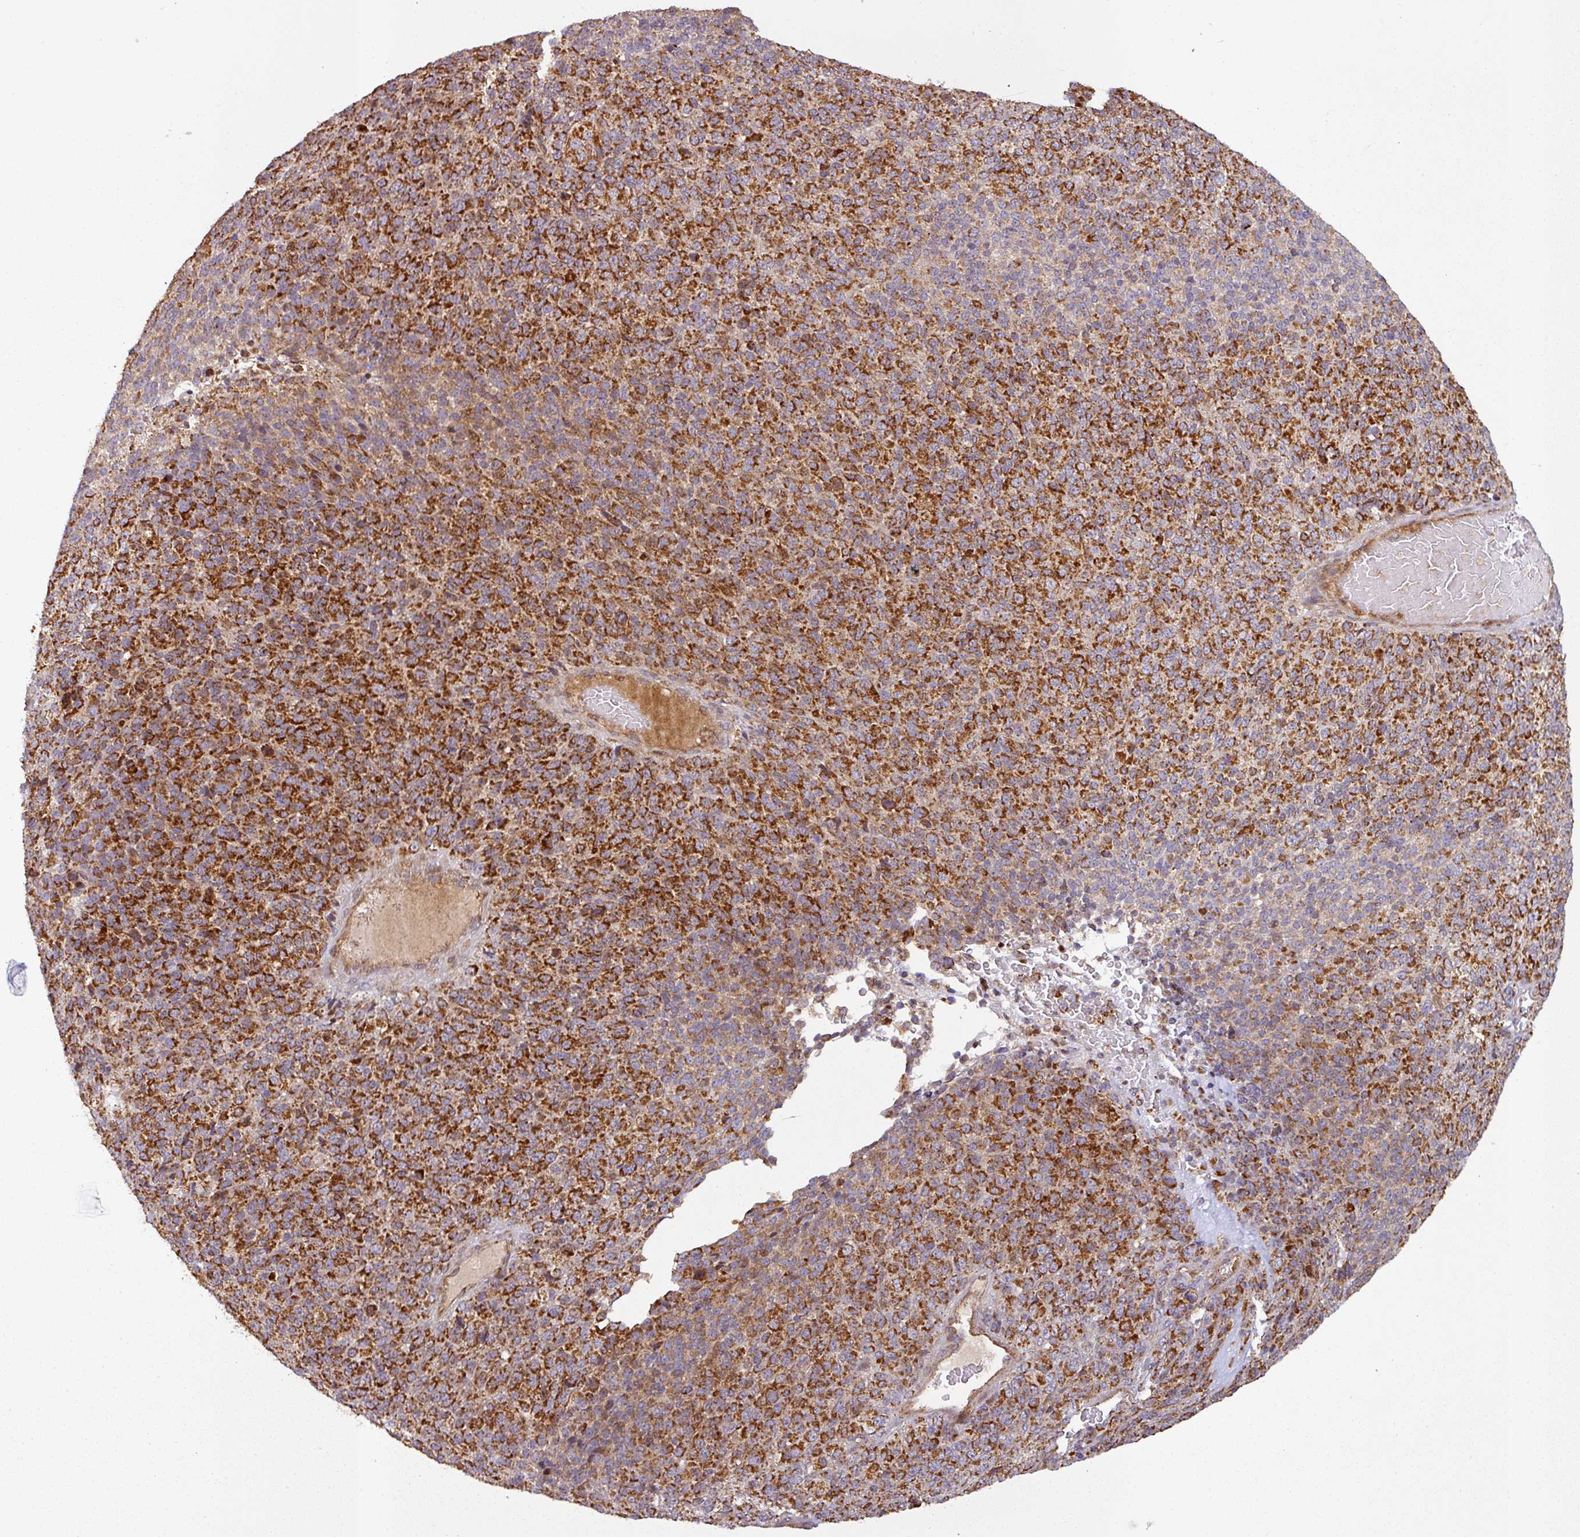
{"staining": {"intensity": "strong", "quantity": ">75%", "location": "cytoplasmic/membranous"}, "tissue": "melanoma", "cell_type": "Tumor cells", "image_type": "cancer", "snomed": [{"axis": "morphology", "description": "Malignant melanoma, Metastatic site"}, {"axis": "topography", "description": "Brain"}], "caption": "High-magnification brightfield microscopy of melanoma stained with DAB (brown) and counterstained with hematoxylin (blue). tumor cells exhibit strong cytoplasmic/membranous staining is identified in approximately>75% of cells.", "gene": "GPD2", "patient": {"sex": "female", "age": 56}}